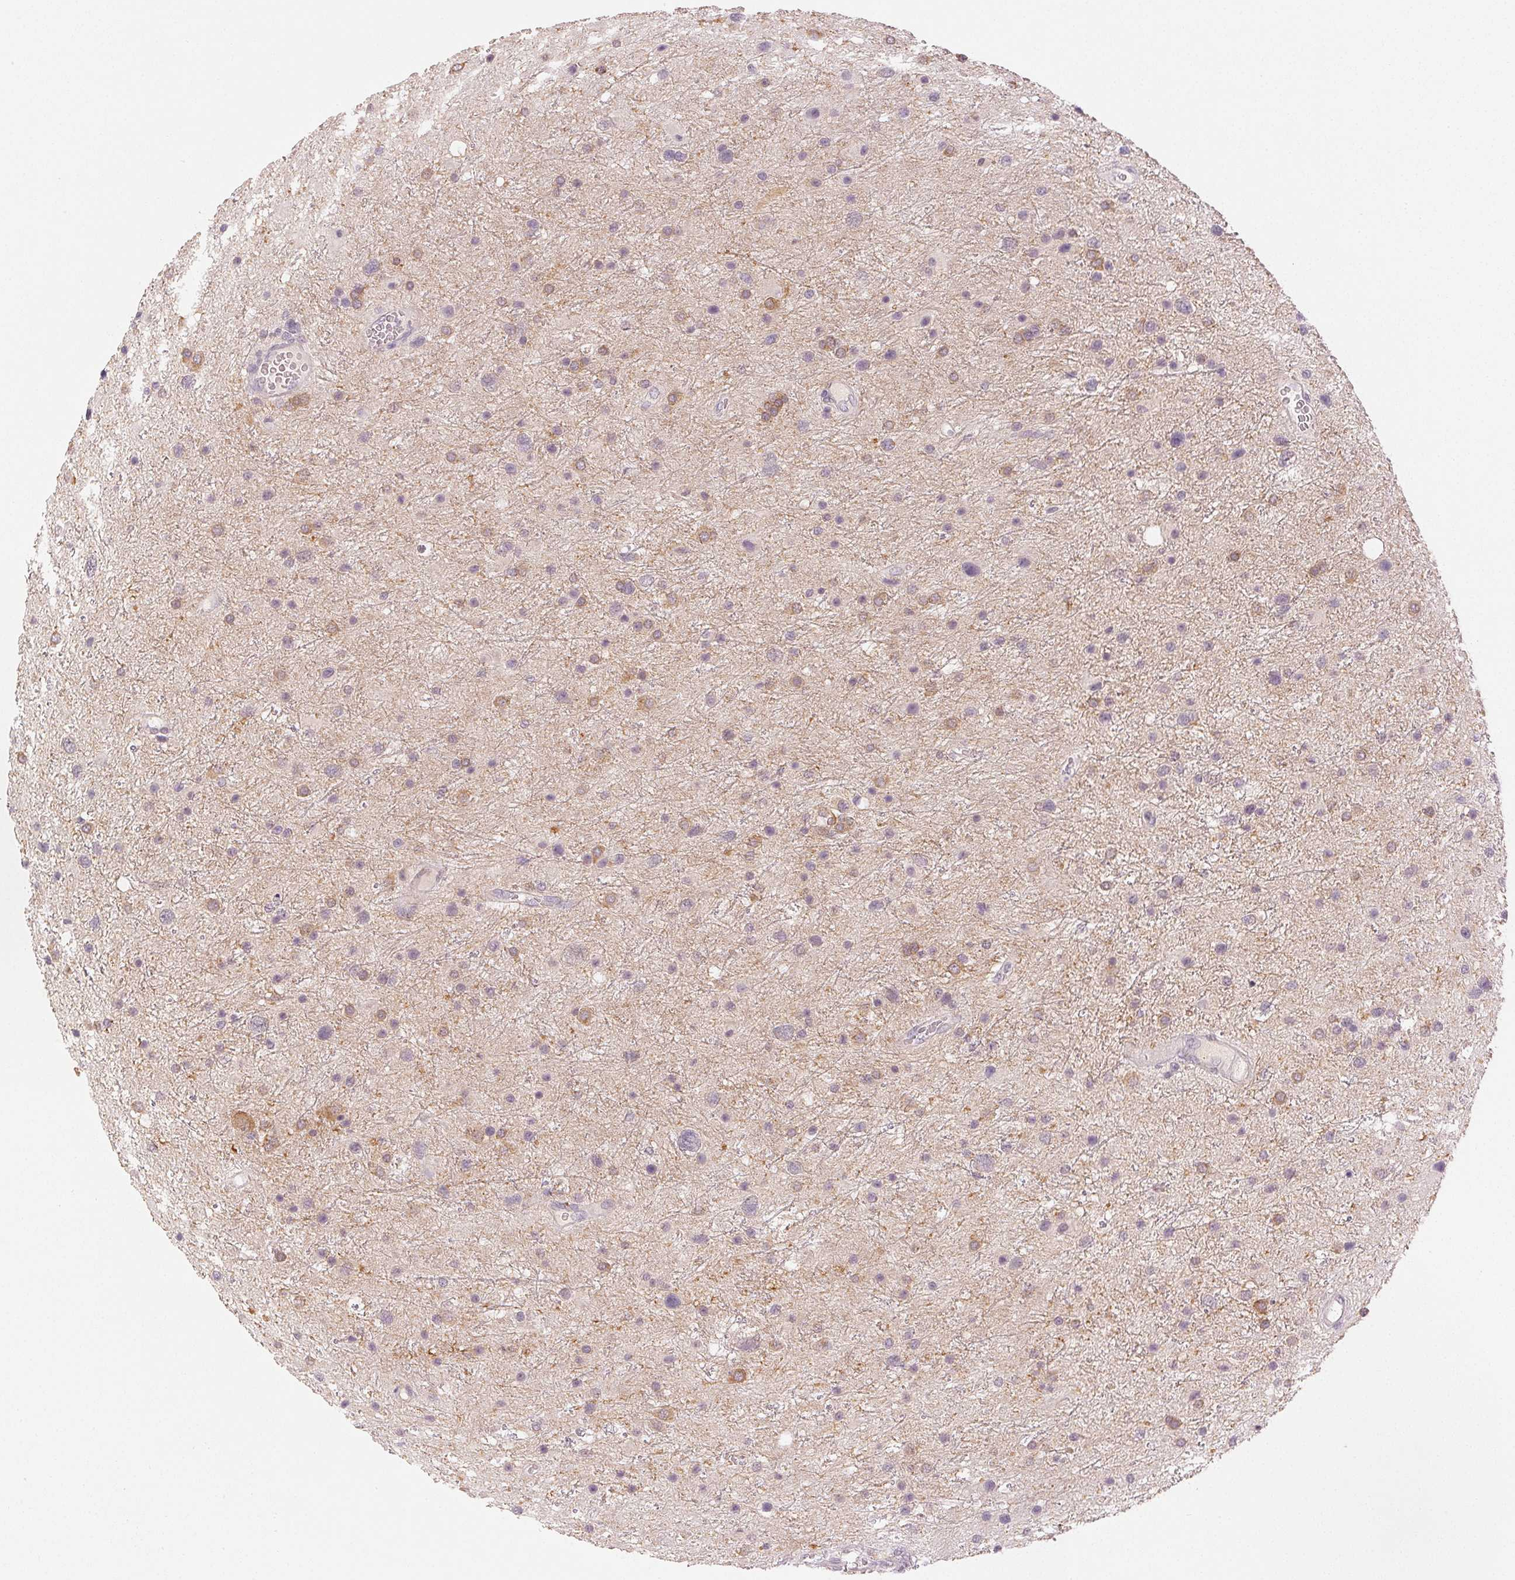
{"staining": {"intensity": "negative", "quantity": "none", "location": "none"}, "tissue": "glioma", "cell_type": "Tumor cells", "image_type": "cancer", "snomed": [{"axis": "morphology", "description": "Glioma, malignant, Low grade"}, {"axis": "topography", "description": "Brain"}], "caption": "The photomicrograph shows no significant positivity in tumor cells of low-grade glioma (malignant).", "gene": "MAP1LC3A", "patient": {"sex": "female", "age": 32}}